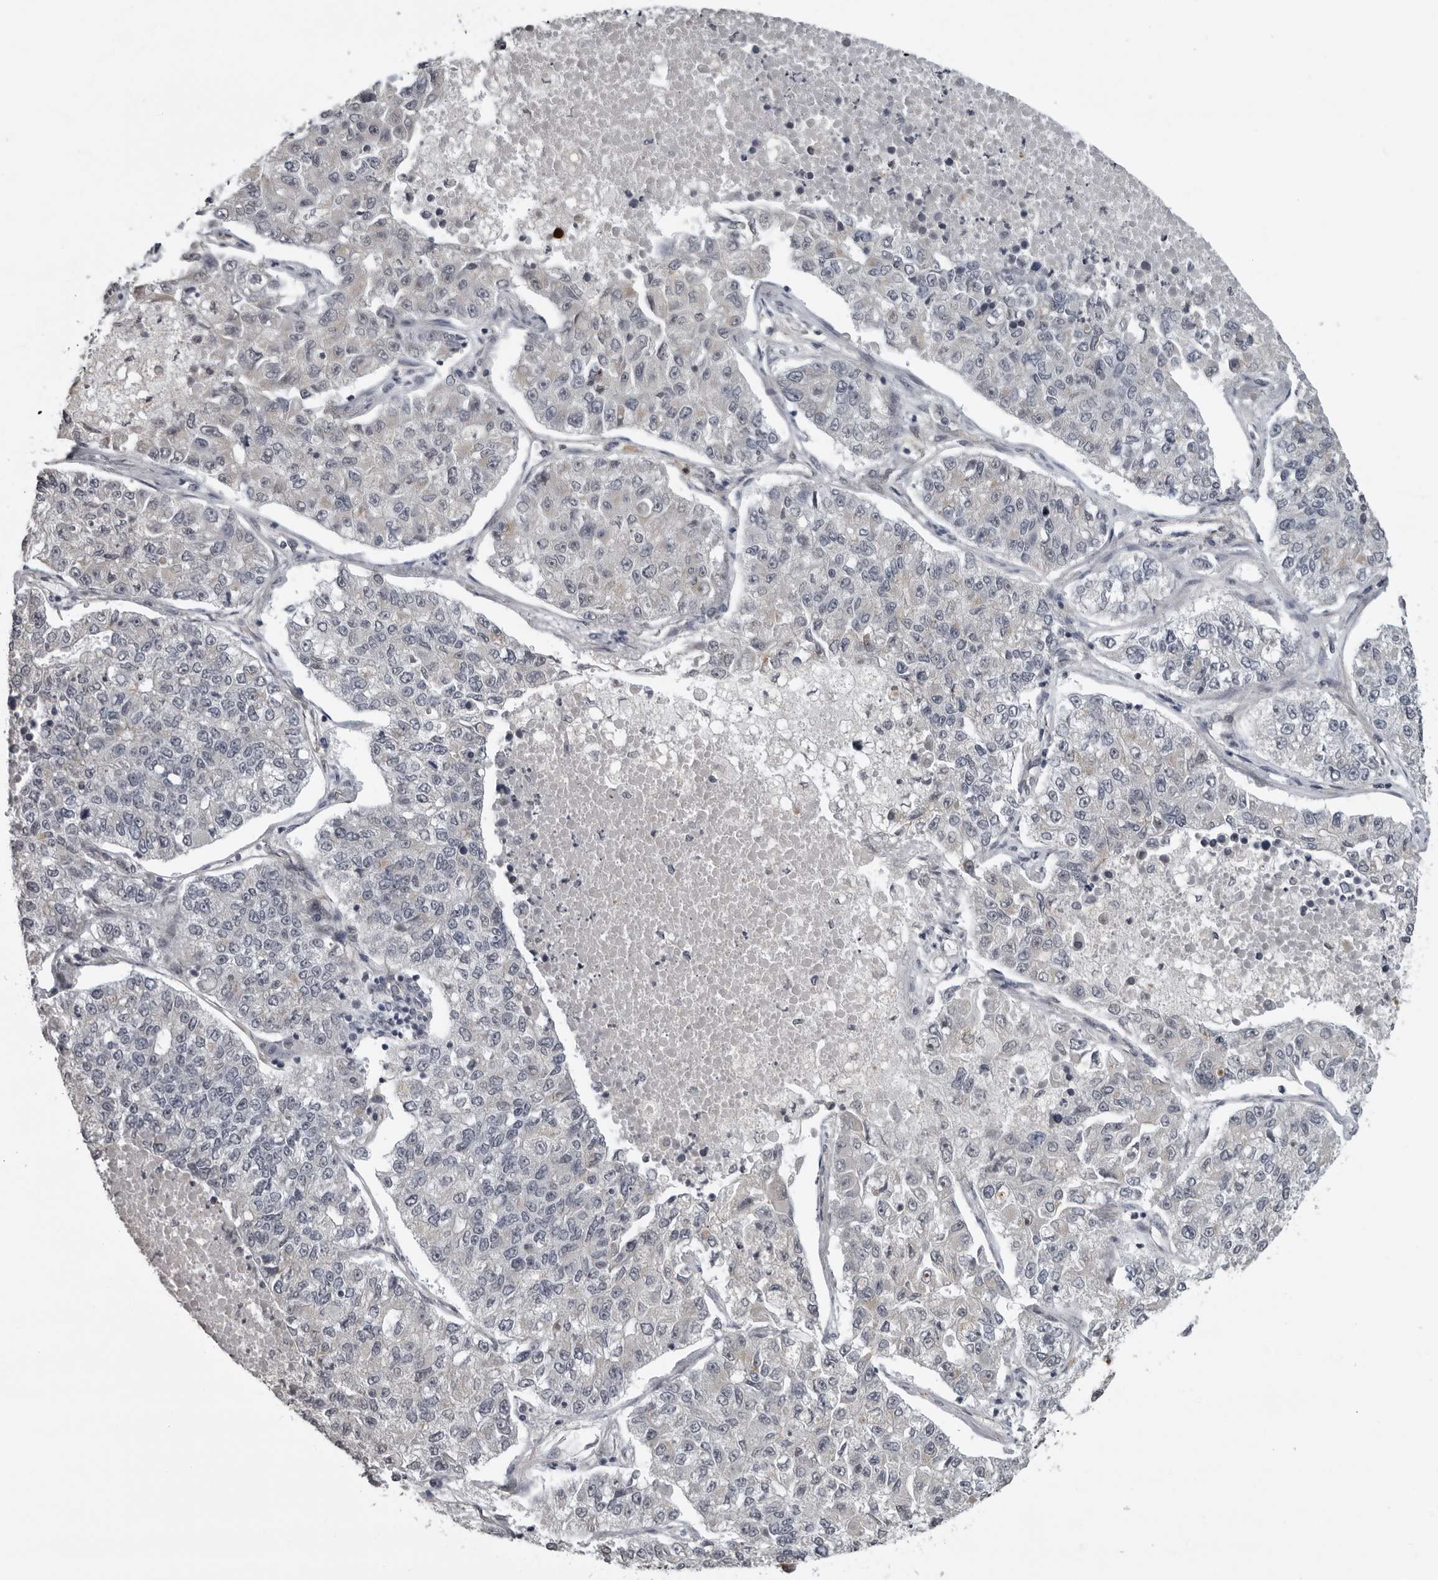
{"staining": {"intensity": "negative", "quantity": "none", "location": "none"}, "tissue": "lung cancer", "cell_type": "Tumor cells", "image_type": "cancer", "snomed": [{"axis": "morphology", "description": "Adenocarcinoma, NOS"}, {"axis": "topography", "description": "Lung"}], "caption": "Lung cancer (adenocarcinoma) was stained to show a protein in brown. There is no significant expression in tumor cells. The staining is performed using DAB (3,3'-diaminobenzidine) brown chromogen with nuclei counter-stained in using hematoxylin.", "gene": "PRRX2", "patient": {"sex": "male", "age": 49}}